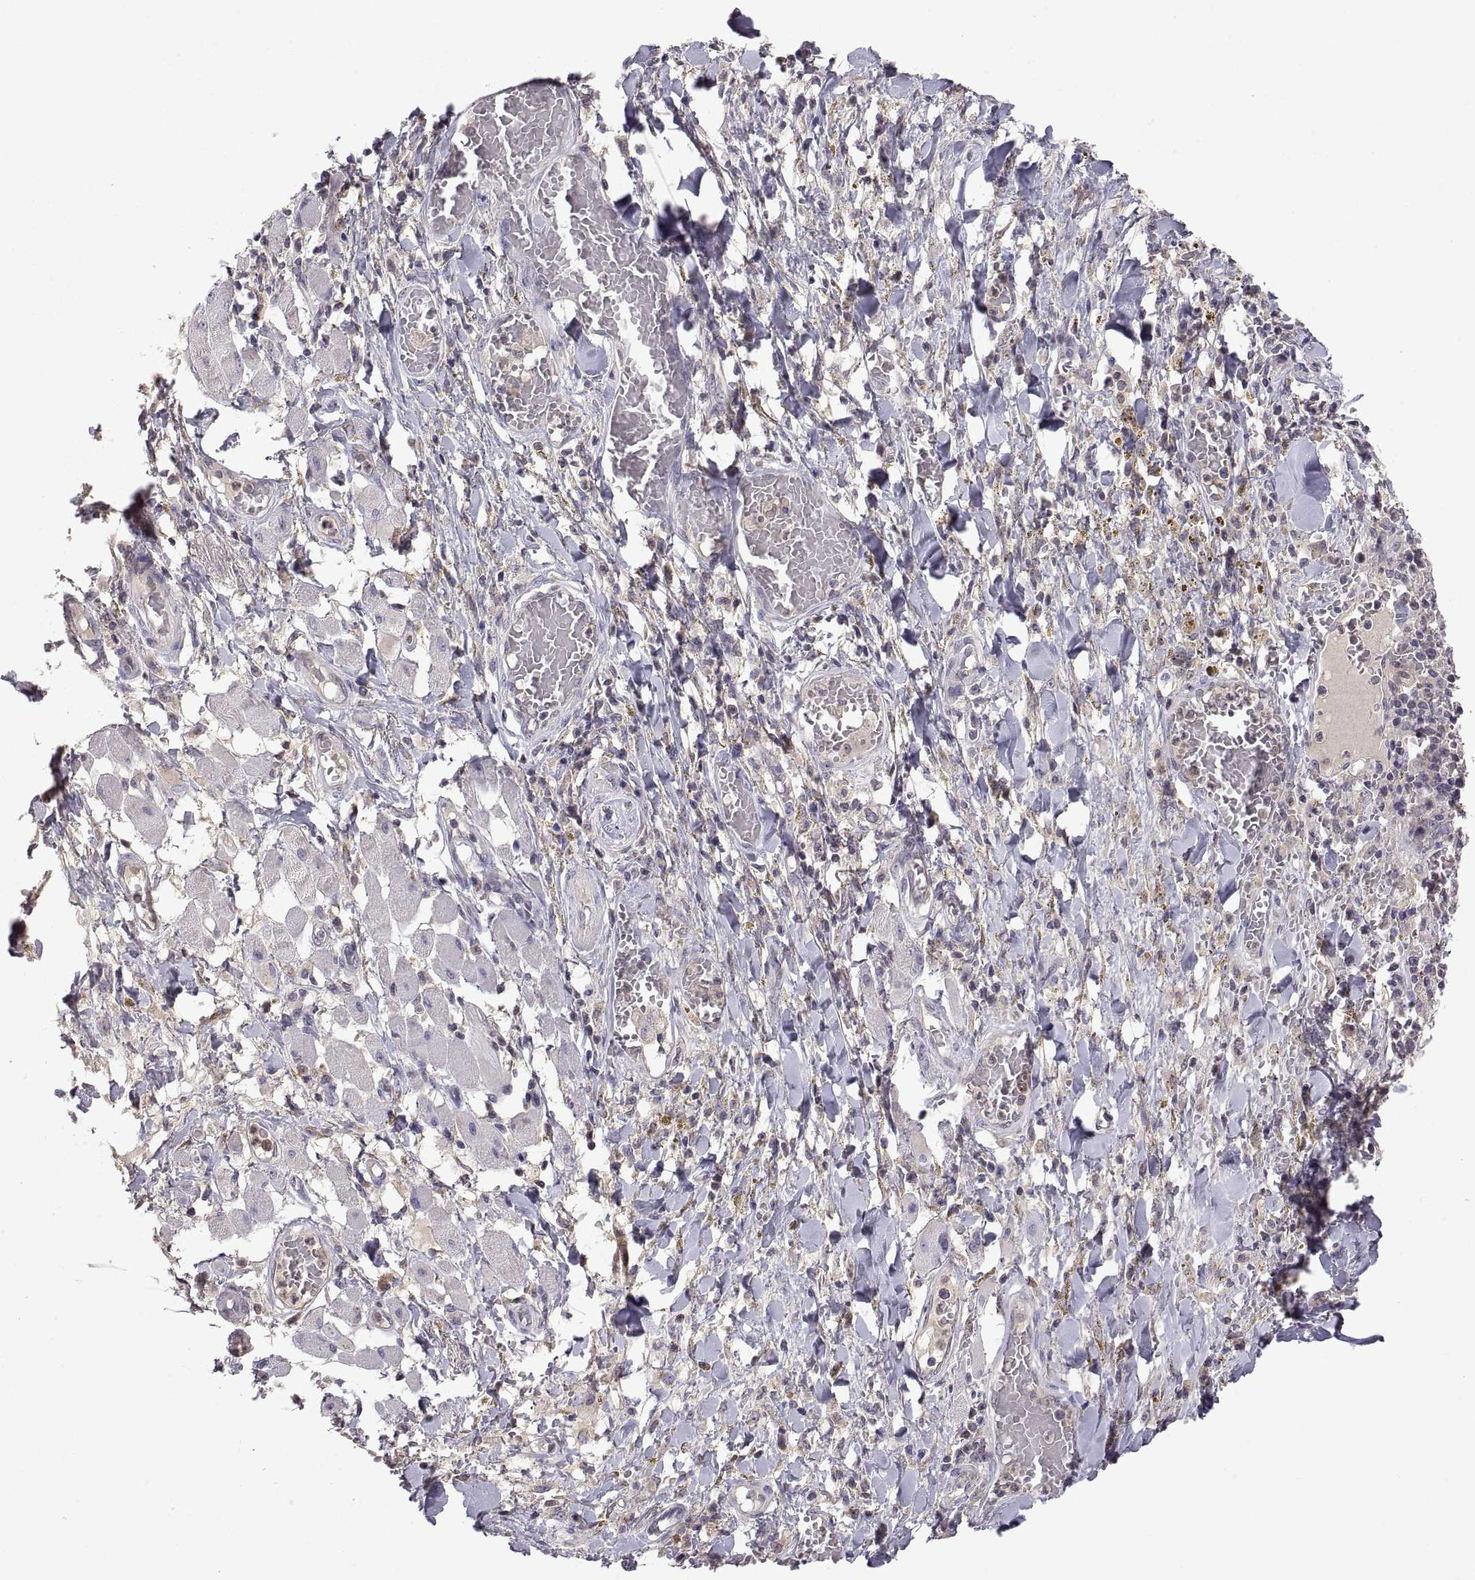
{"staining": {"intensity": "negative", "quantity": "none", "location": "none"}, "tissue": "melanoma", "cell_type": "Tumor cells", "image_type": "cancer", "snomed": [{"axis": "morphology", "description": "Malignant melanoma, NOS"}, {"axis": "topography", "description": "Skin"}], "caption": "Melanoma stained for a protein using immunohistochemistry shows no expression tumor cells.", "gene": "FGF9", "patient": {"sex": "female", "age": 91}}